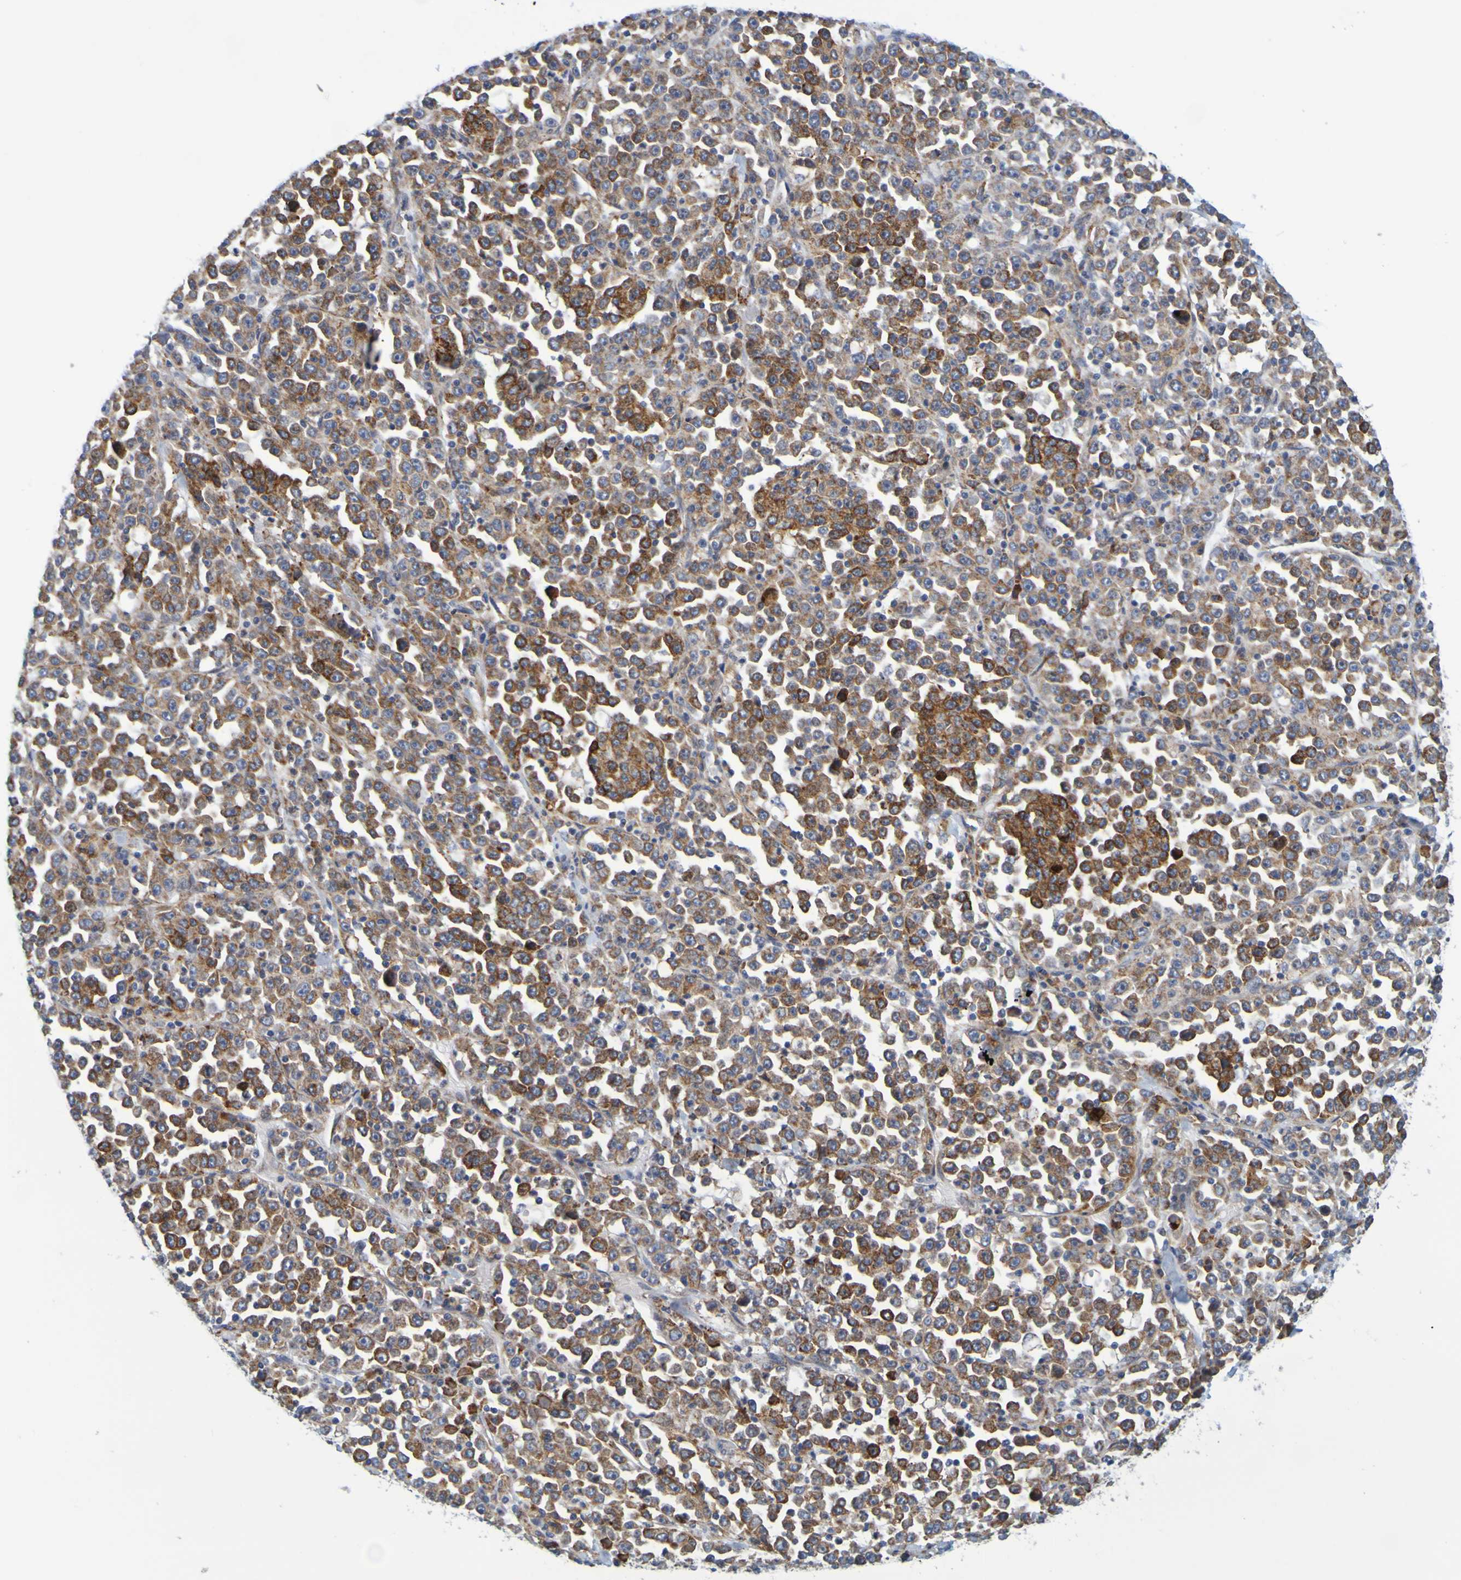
{"staining": {"intensity": "strong", "quantity": ">75%", "location": "cytoplasmic/membranous"}, "tissue": "stomach cancer", "cell_type": "Tumor cells", "image_type": "cancer", "snomed": [{"axis": "morphology", "description": "Normal tissue, NOS"}, {"axis": "morphology", "description": "Adenocarcinoma, NOS"}, {"axis": "topography", "description": "Stomach, upper"}, {"axis": "topography", "description": "Stomach"}], "caption": "Protein analysis of stomach cancer tissue displays strong cytoplasmic/membranous positivity in about >75% of tumor cells. (IHC, brightfield microscopy, high magnification).", "gene": "SIL1", "patient": {"sex": "male", "age": 59}}